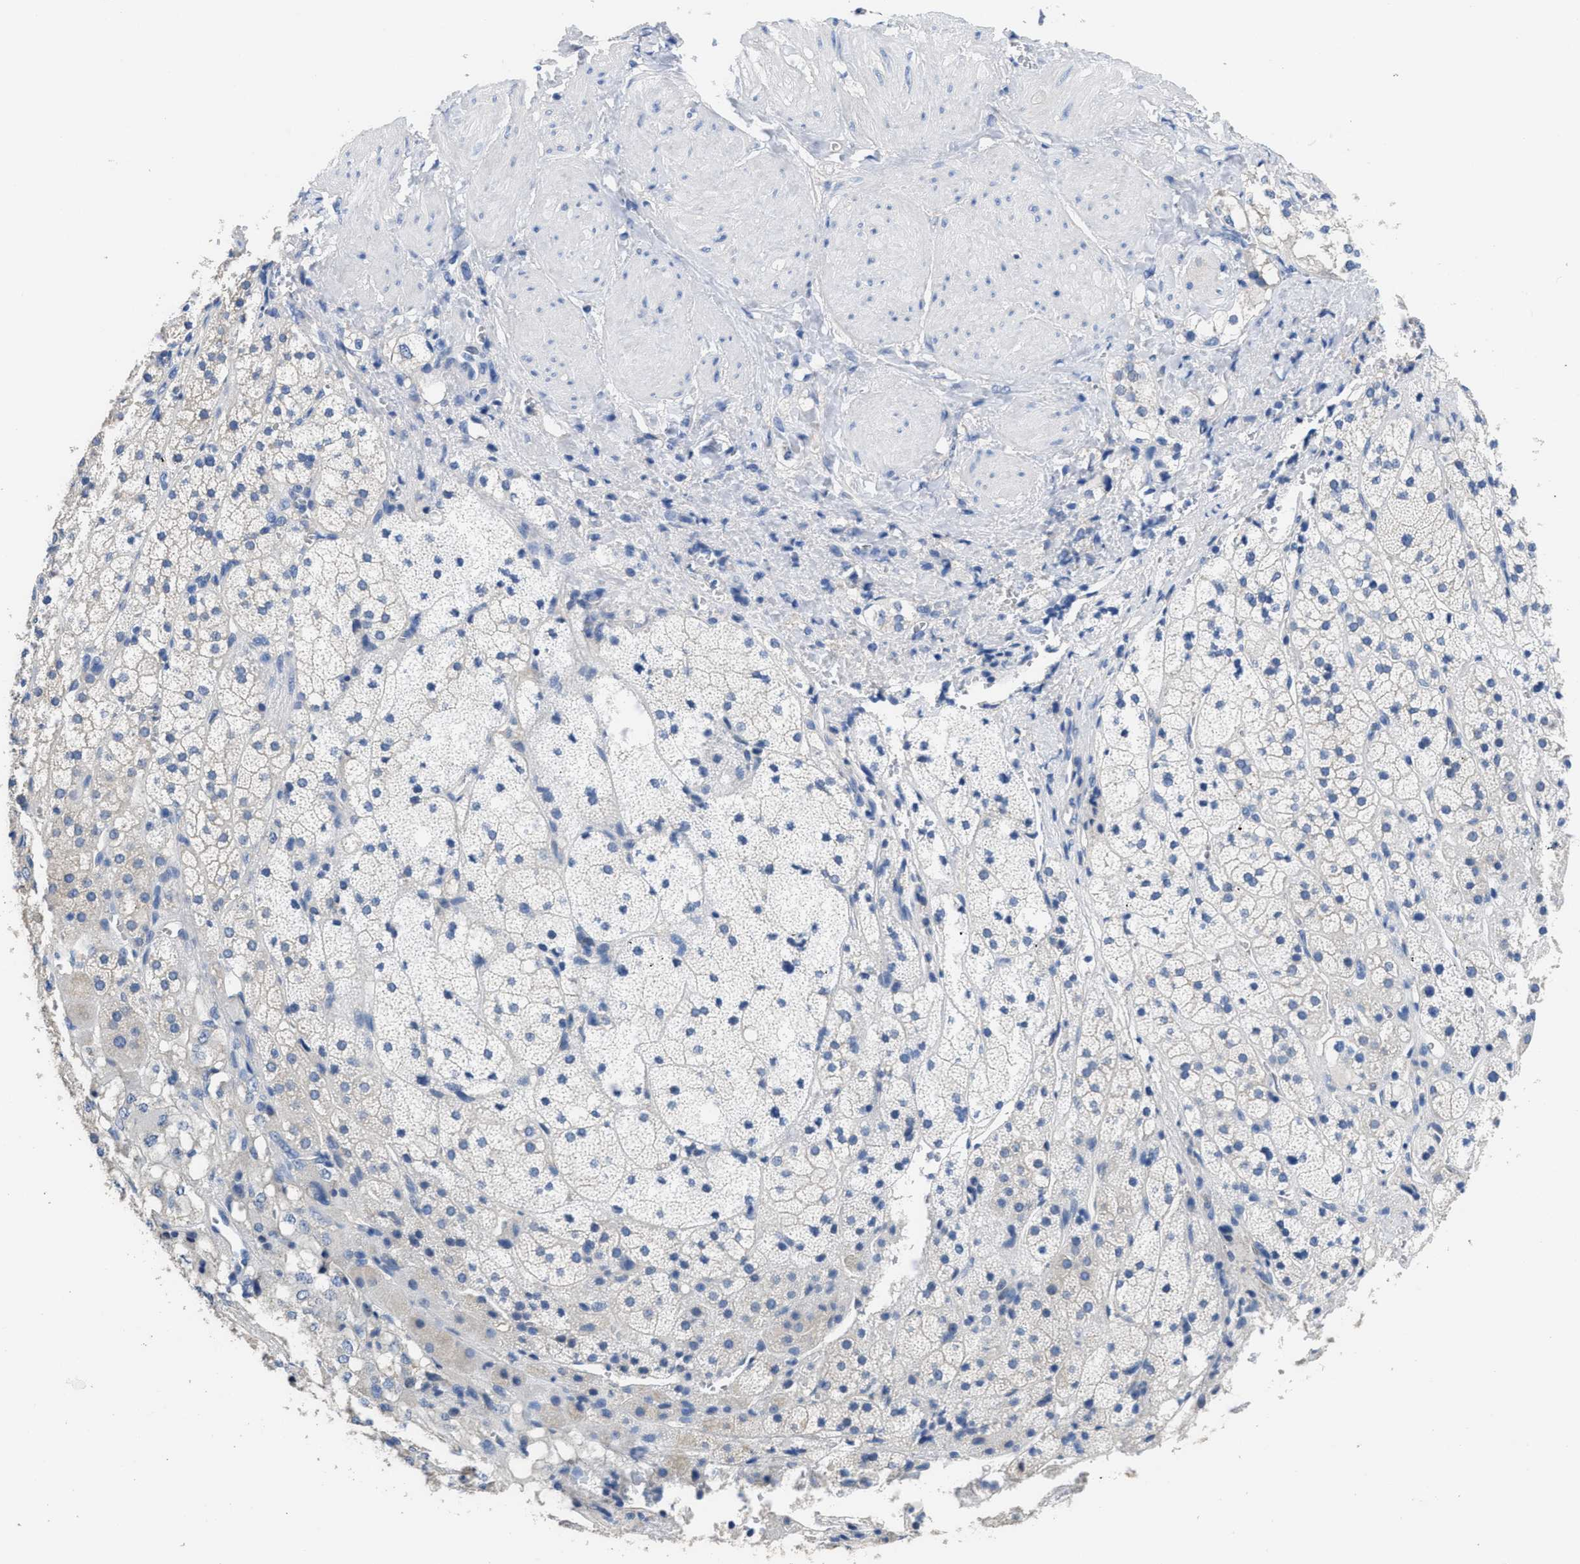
{"staining": {"intensity": "weak", "quantity": "25%-75%", "location": "cytoplasmic/membranous"}, "tissue": "adrenal gland", "cell_type": "Glandular cells", "image_type": "normal", "snomed": [{"axis": "morphology", "description": "Normal tissue, NOS"}, {"axis": "topography", "description": "Adrenal gland"}], "caption": "Adrenal gland stained with DAB (3,3'-diaminobenzidine) immunohistochemistry (IHC) demonstrates low levels of weak cytoplasmic/membranous staining in about 25%-75% of glandular cells.", "gene": "CA9", "patient": {"sex": "male", "age": 56}}